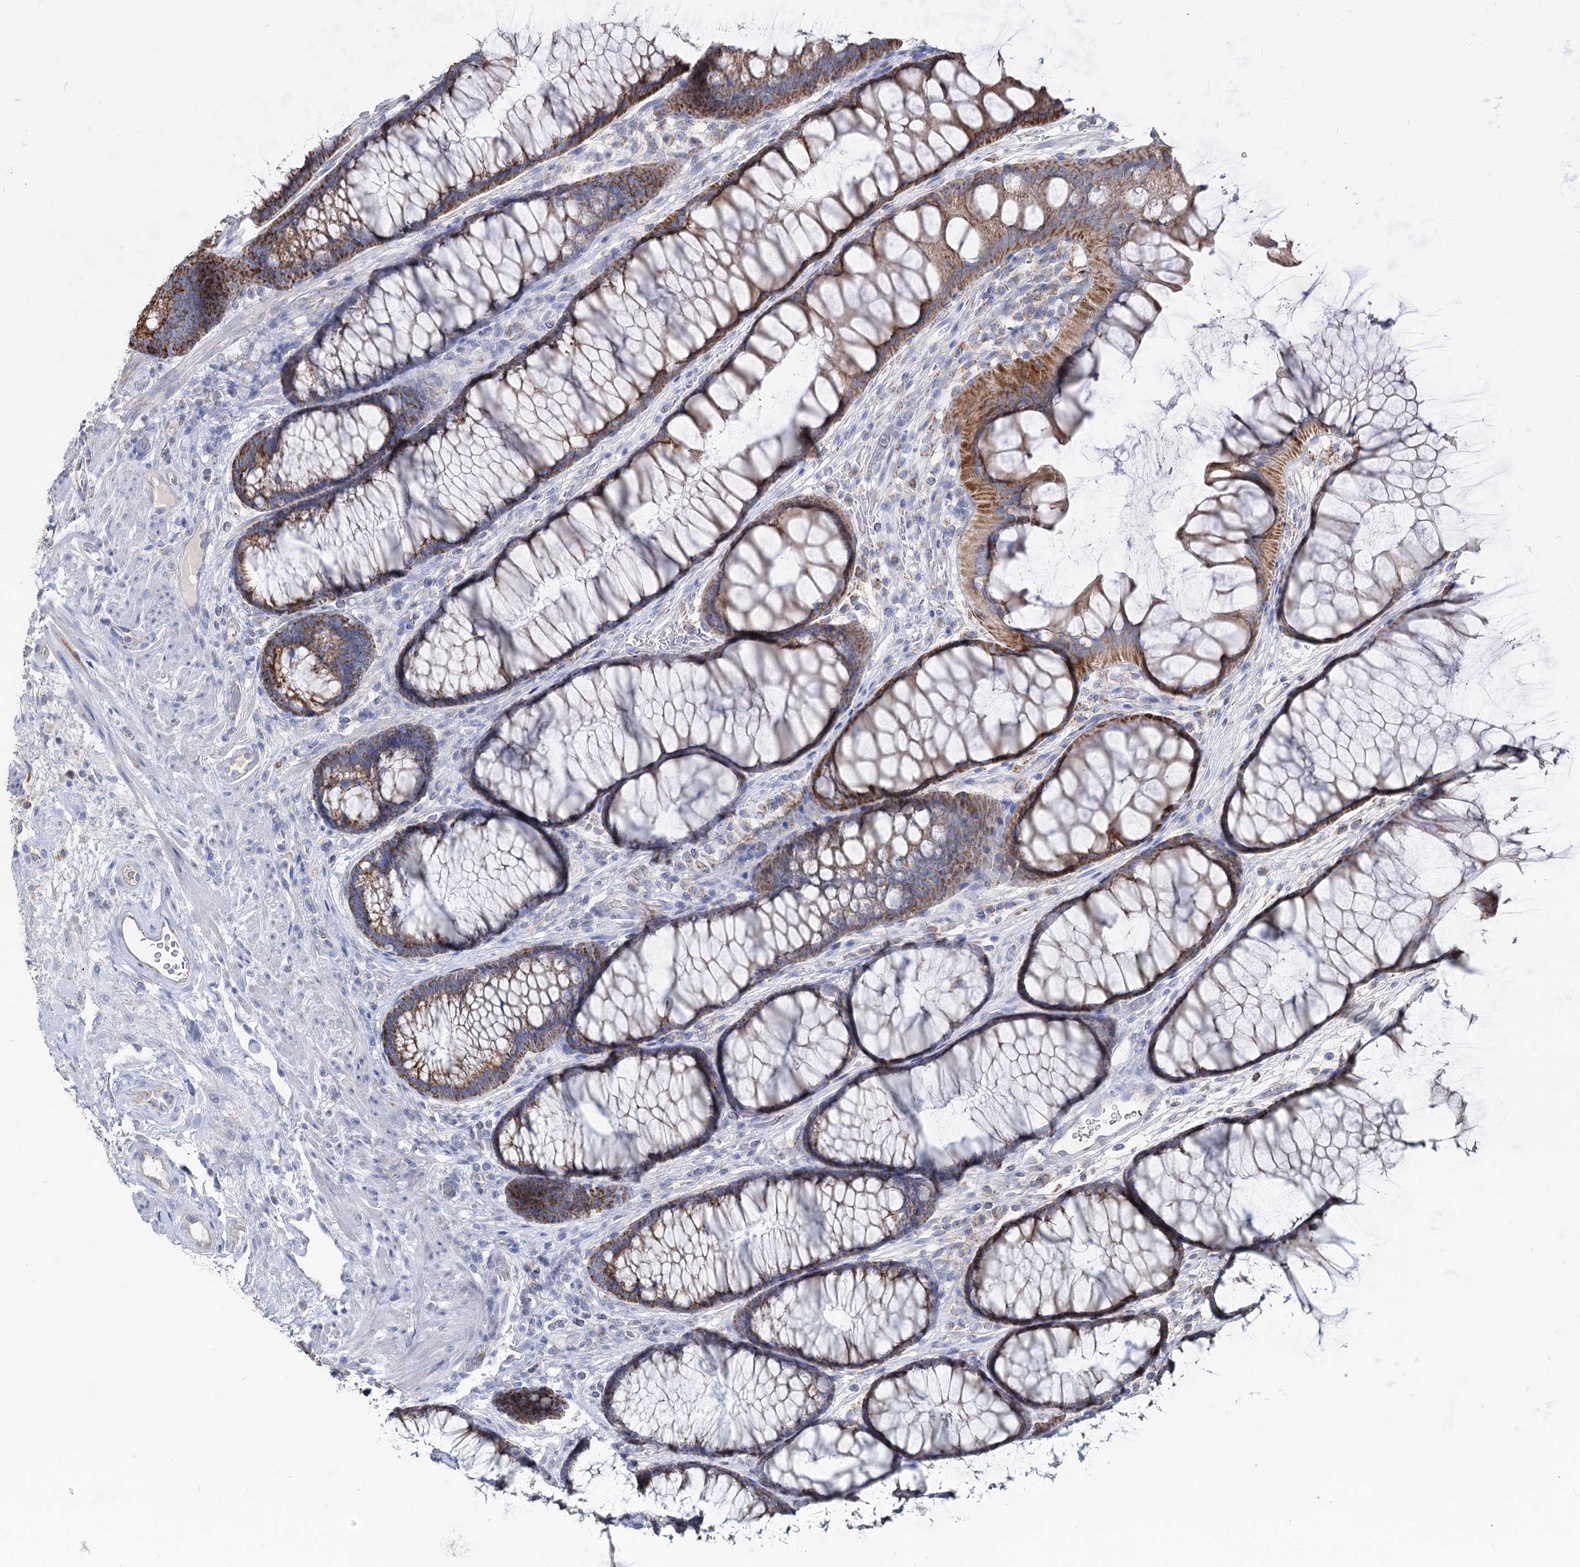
{"staining": {"intensity": "weak", "quantity": "25%-75%", "location": "cytoplasmic/membranous"}, "tissue": "colon", "cell_type": "Endothelial cells", "image_type": "normal", "snomed": [{"axis": "morphology", "description": "Normal tissue, NOS"}, {"axis": "topography", "description": "Colon"}], "caption": "IHC image of normal human colon stained for a protein (brown), which shows low levels of weak cytoplasmic/membranous expression in approximately 25%-75% of endothelial cells.", "gene": "MCCC2", "patient": {"sex": "female", "age": 82}}